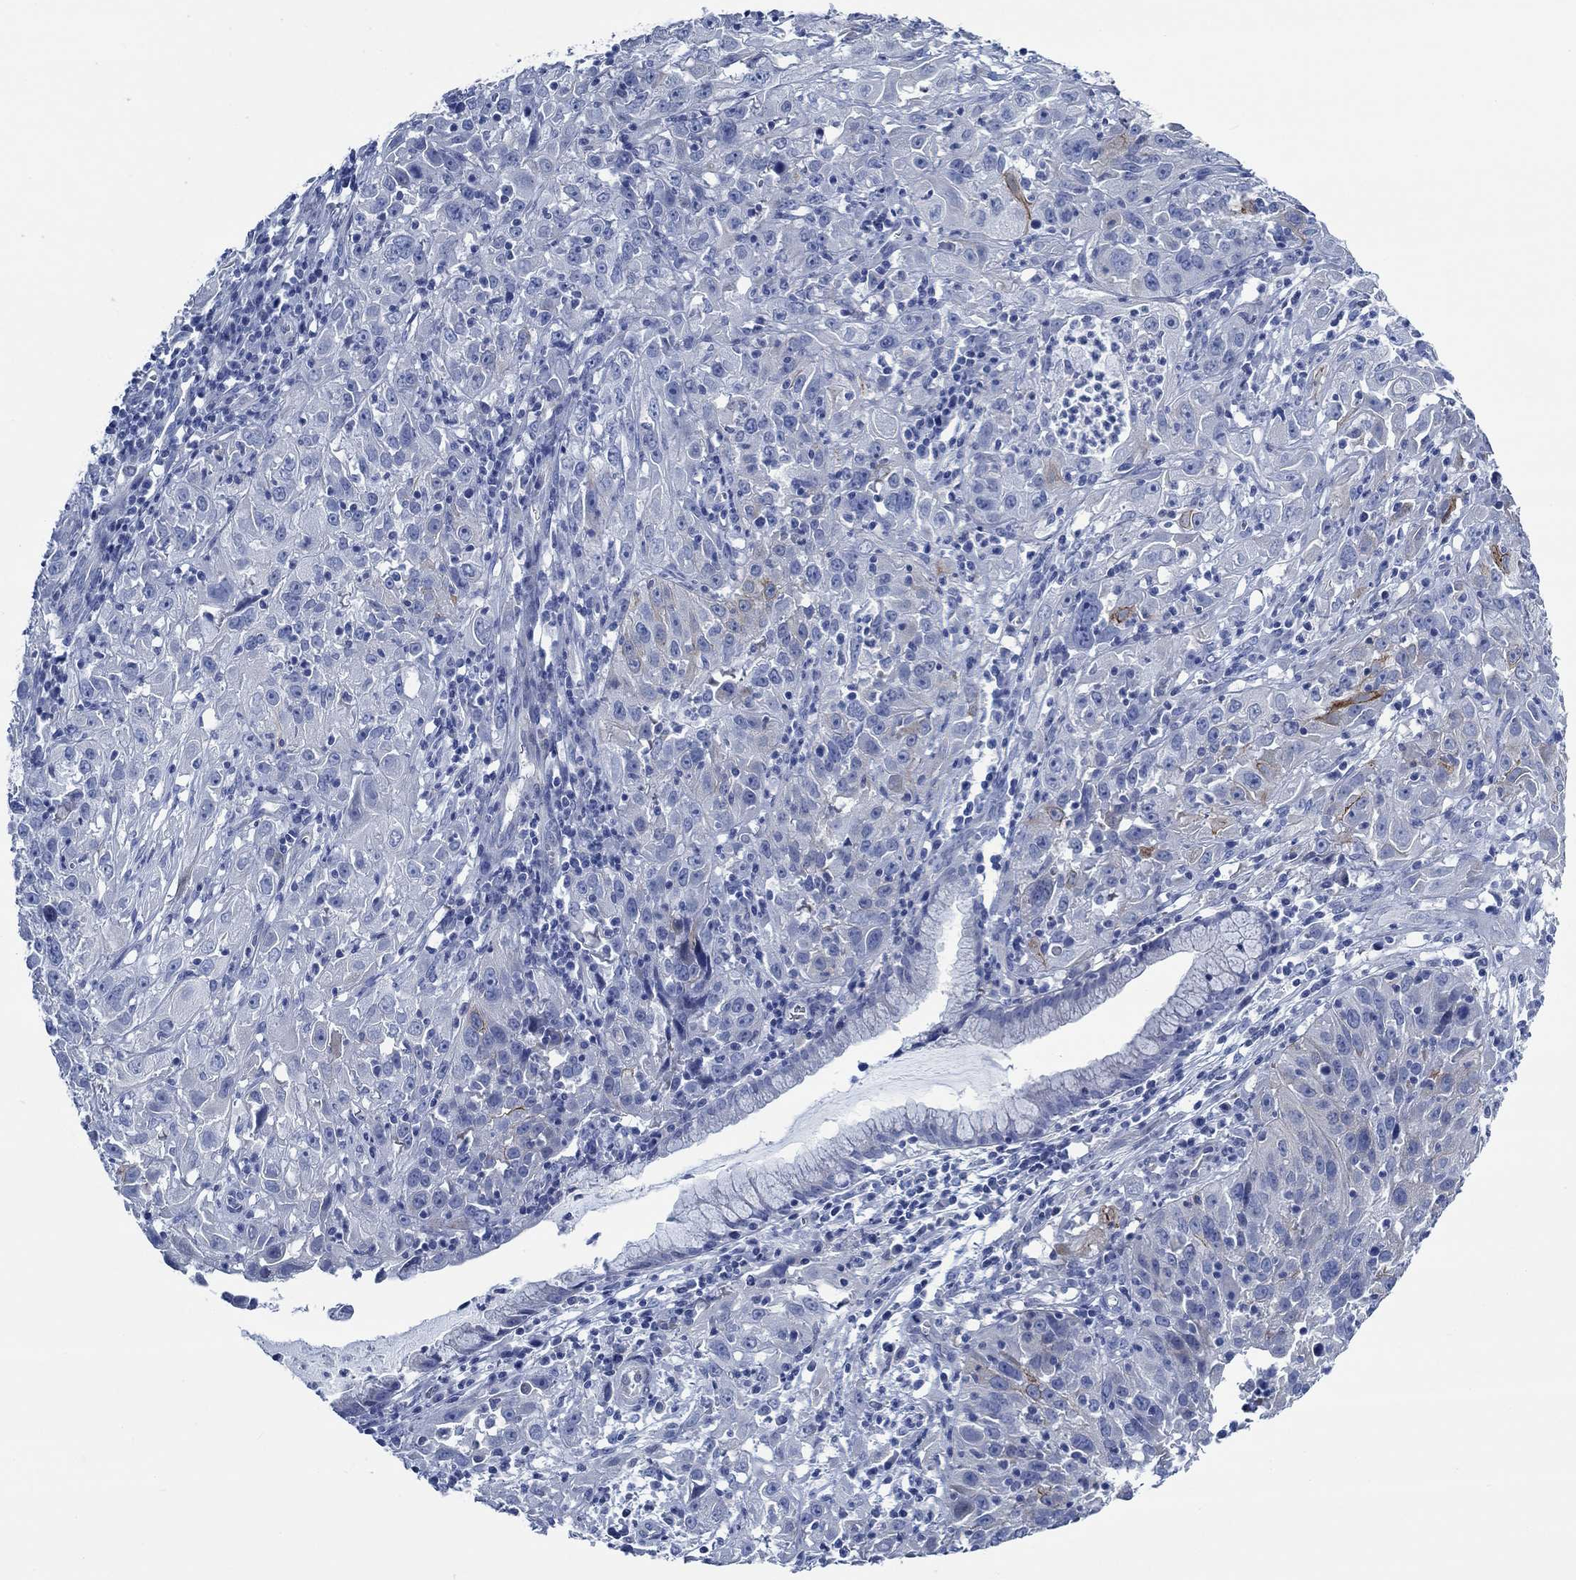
{"staining": {"intensity": "negative", "quantity": "none", "location": "none"}, "tissue": "cervical cancer", "cell_type": "Tumor cells", "image_type": "cancer", "snomed": [{"axis": "morphology", "description": "Squamous cell carcinoma, NOS"}, {"axis": "topography", "description": "Cervix"}], "caption": "This micrograph is of squamous cell carcinoma (cervical) stained with immunohistochemistry to label a protein in brown with the nuclei are counter-stained blue. There is no positivity in tumor cells.", "gene": "SVEP1", "patient": {"sex": "female", "age": 32}}